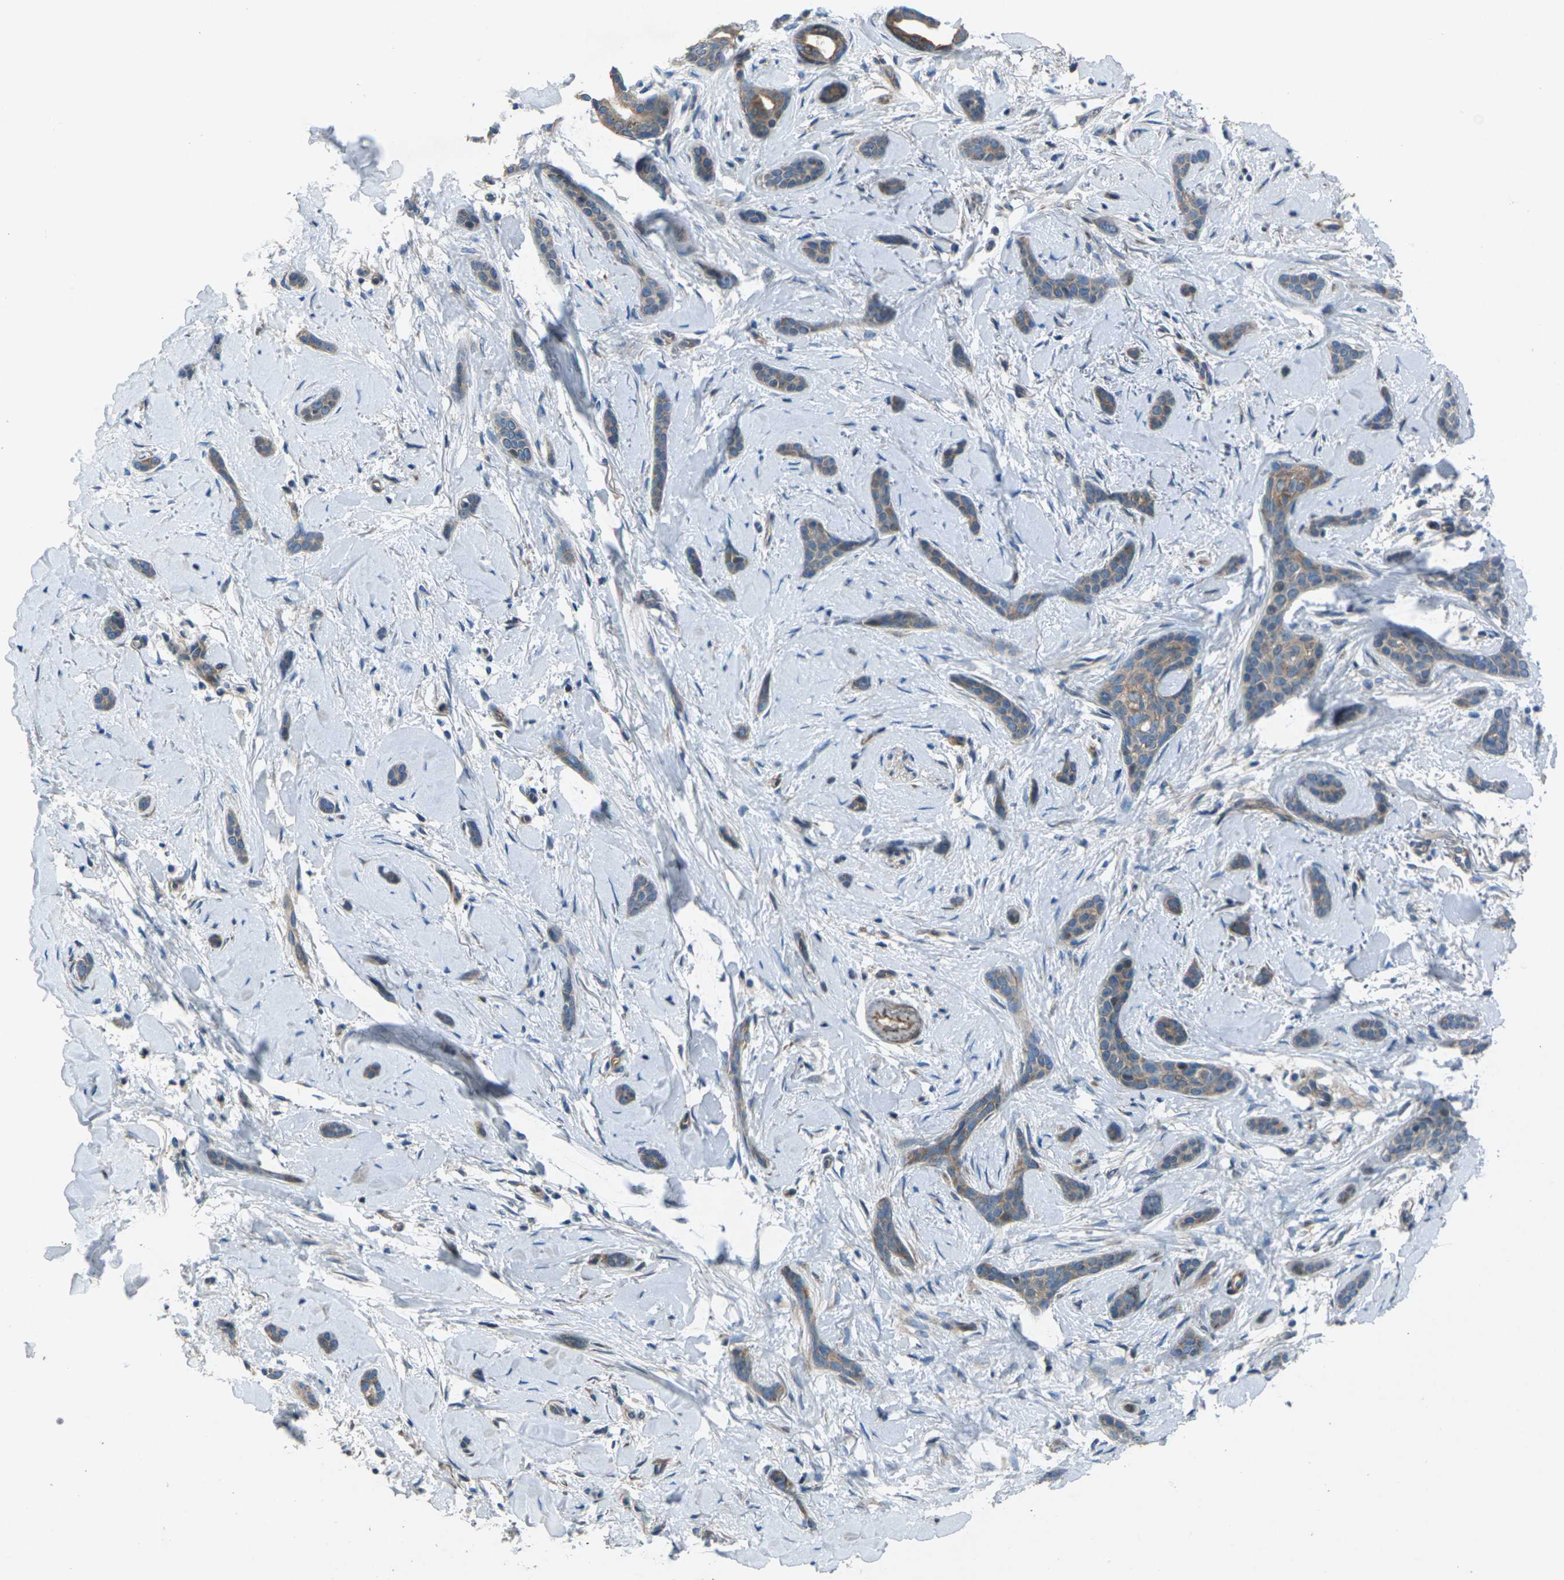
{"staining": {"intensity": "moderate", "quantity": ">75%", "location": "cytoplasmic/membranous"}, "tissue": "skin cancer", "cell_type": "Tumor cells", "image_type": "cancer", "snomed": [{"axis": "morphology", "description": "Basal cell carcinoma"}, {"axis": "morphology", "description": "Adnexal tumor, benign"}, {"axis": "topography", "description": "Skin"}], "caption": "Skin basal cell carcinoma stained with IHC shows moderate cytoplasmic/membranous staining in about >75% of tumor cells.", "gene": "EDNRA", "patient": {"sex": "female", "age": 42}}